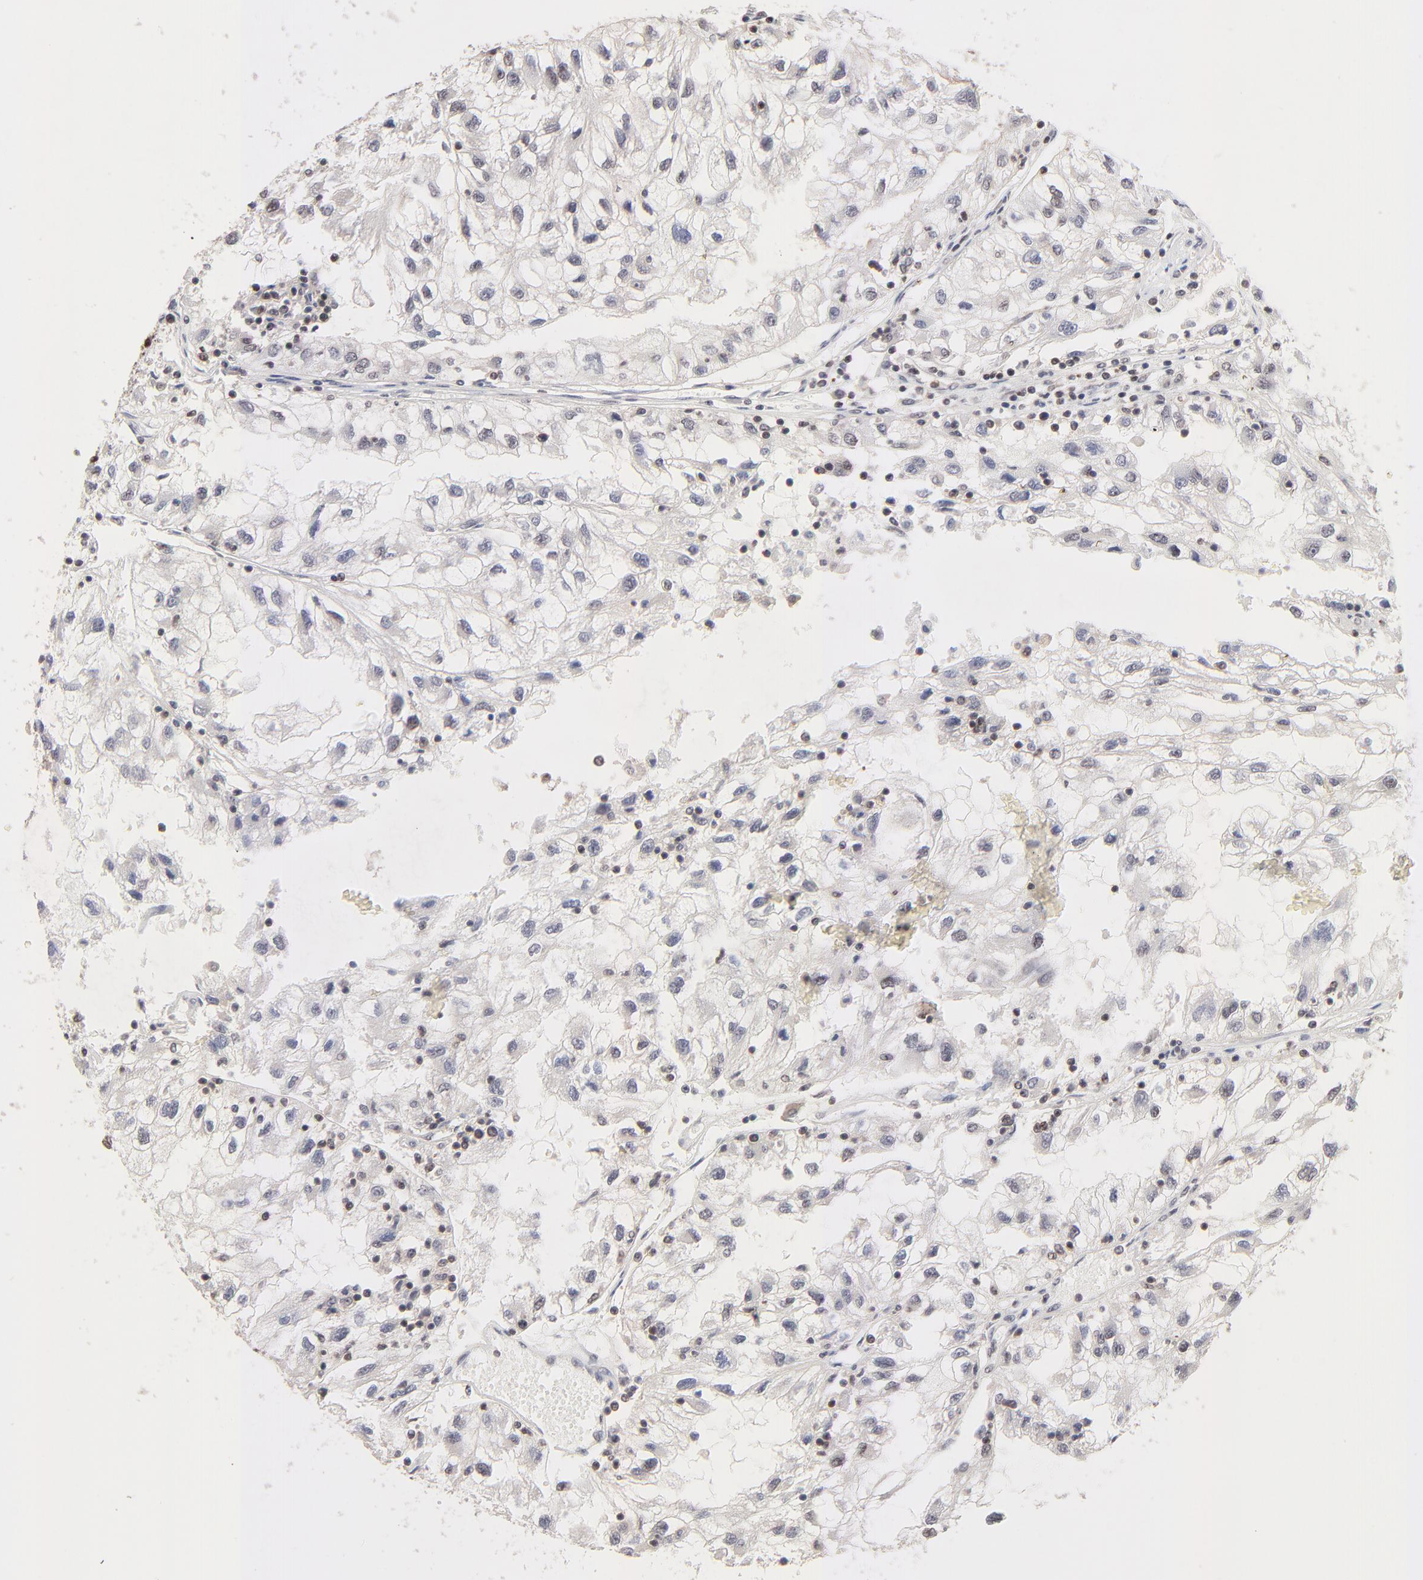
{"staining": {"intensity": "weak", "quantity": "<25%", "location": "nuclear"}, "tissue": "renal cancer", "cell_type": "Tumor cells", "image_type": "cancer", "snomed": [{"axis": "morphology", "description": "Normal tissue, NOS"}, {"axis": "morphology", "description": "Adenocarcinoma, NOS"}, {"axis": "topography", "description": "Kidney"}], "caption": "The photomicrograph shows no significant expression in tumor cells of renal adenocarcinoma.", "gene": "DSN1", "patient": {"sex": "male", "age": 71}}